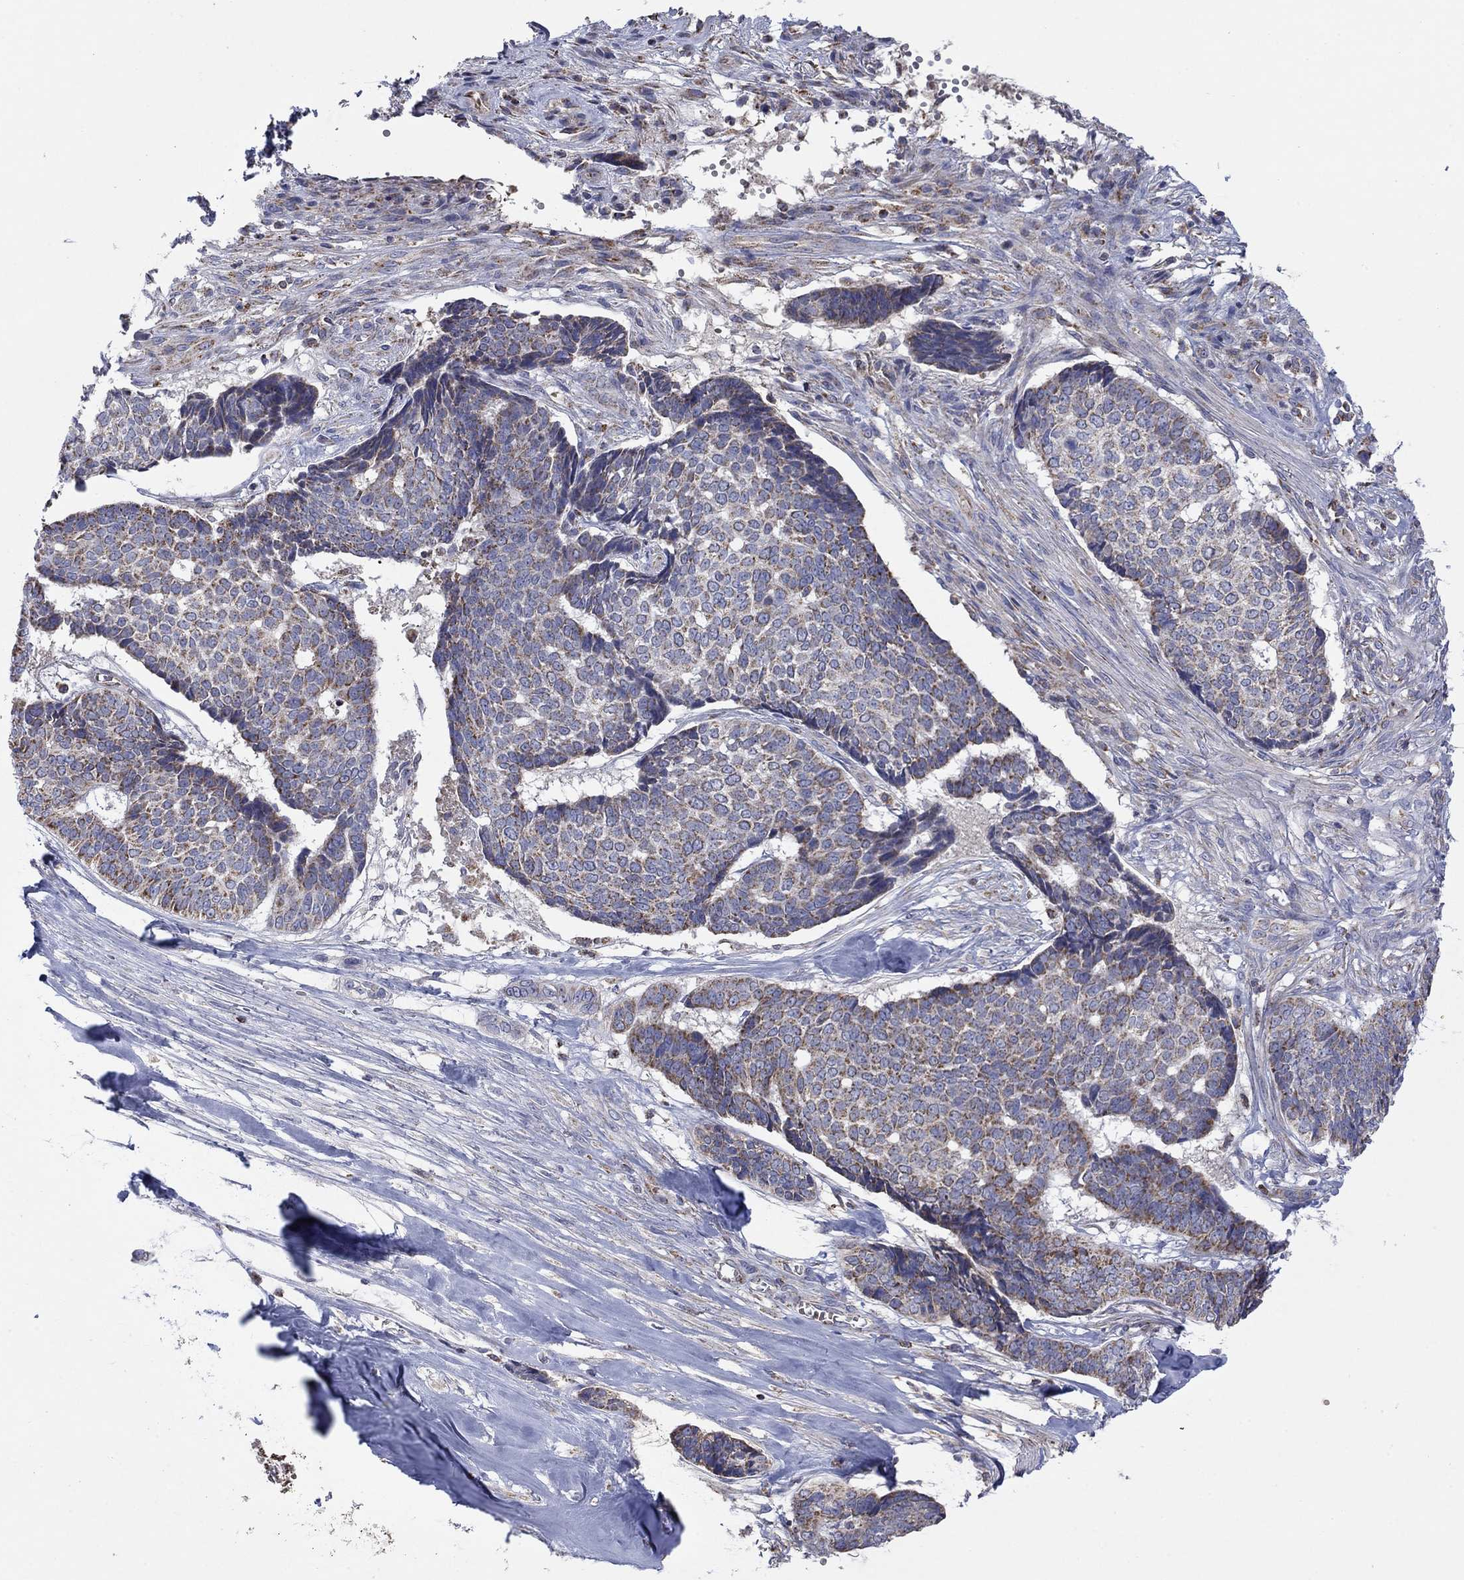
{"staining": {"intensity": "moderate", "quantity": "<25%", "location": "cytoplasmic/membranous"}, "tissue": "skin cancer", "cell_type": "Tumor cells", "image_type": "cancer", "snomed": [{"axis": "morphology", "description": "Basal cell carcinoma"}, {"axis": "topography", "description": "Skin"}], "caption": "Human skin cancer (basal cell carcinoma) stained with a protein marker displays moderate staining in tumor cells.", "gene": "HPS5", "patient": {"sex": "male", "age": 86}}